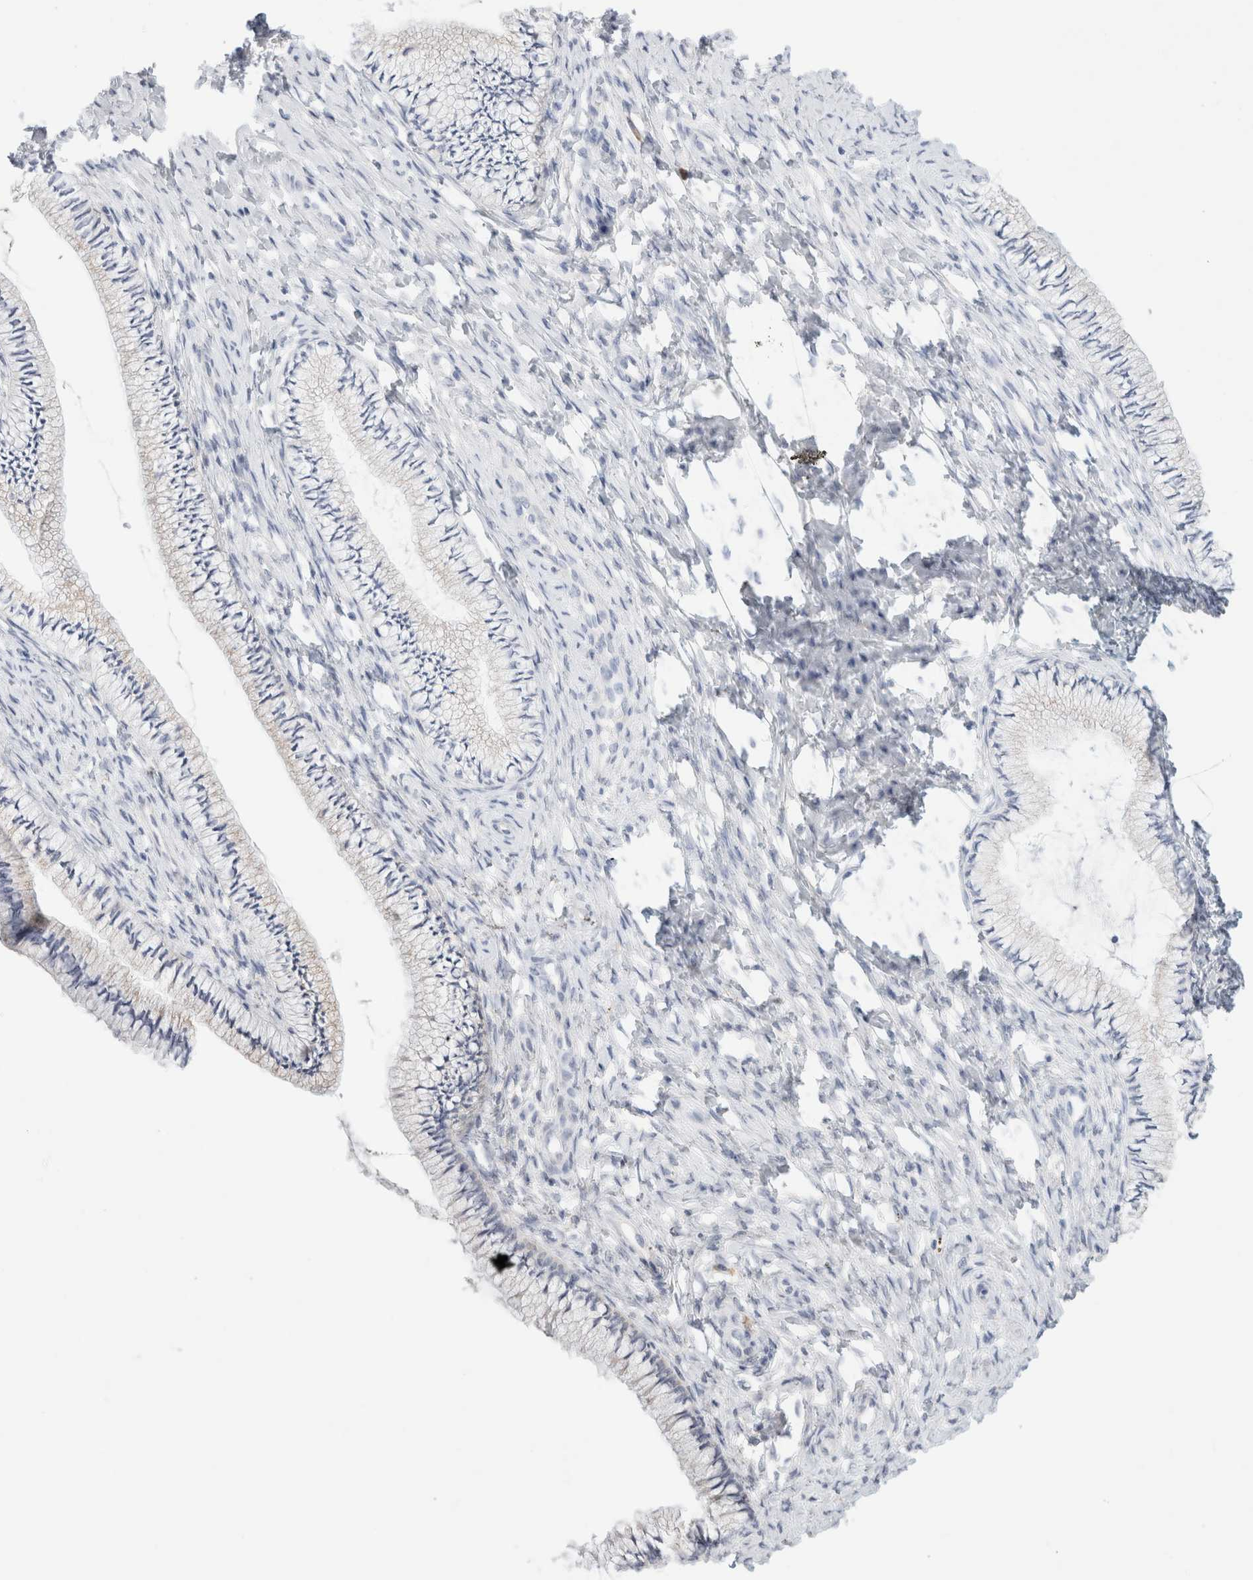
{"staining": {"intensity": "negative", "quantity": "none", "location": "none"}, "tissue": "cervix", "cell_type": "Glandular cells", "image_type": "normal", "snomed": [{"axis": "morphology", "description": "Normal tissue, NOS"}, {"axis": "topography", "description": "Cervix"}], "caption": "Glandular cells show no significant protein staining in benign cervix. (DAB IHC visualized using brightfield microscopy, high magnification).", "gene": "CSK", "patient": {"sex": "female", "age": 36}}